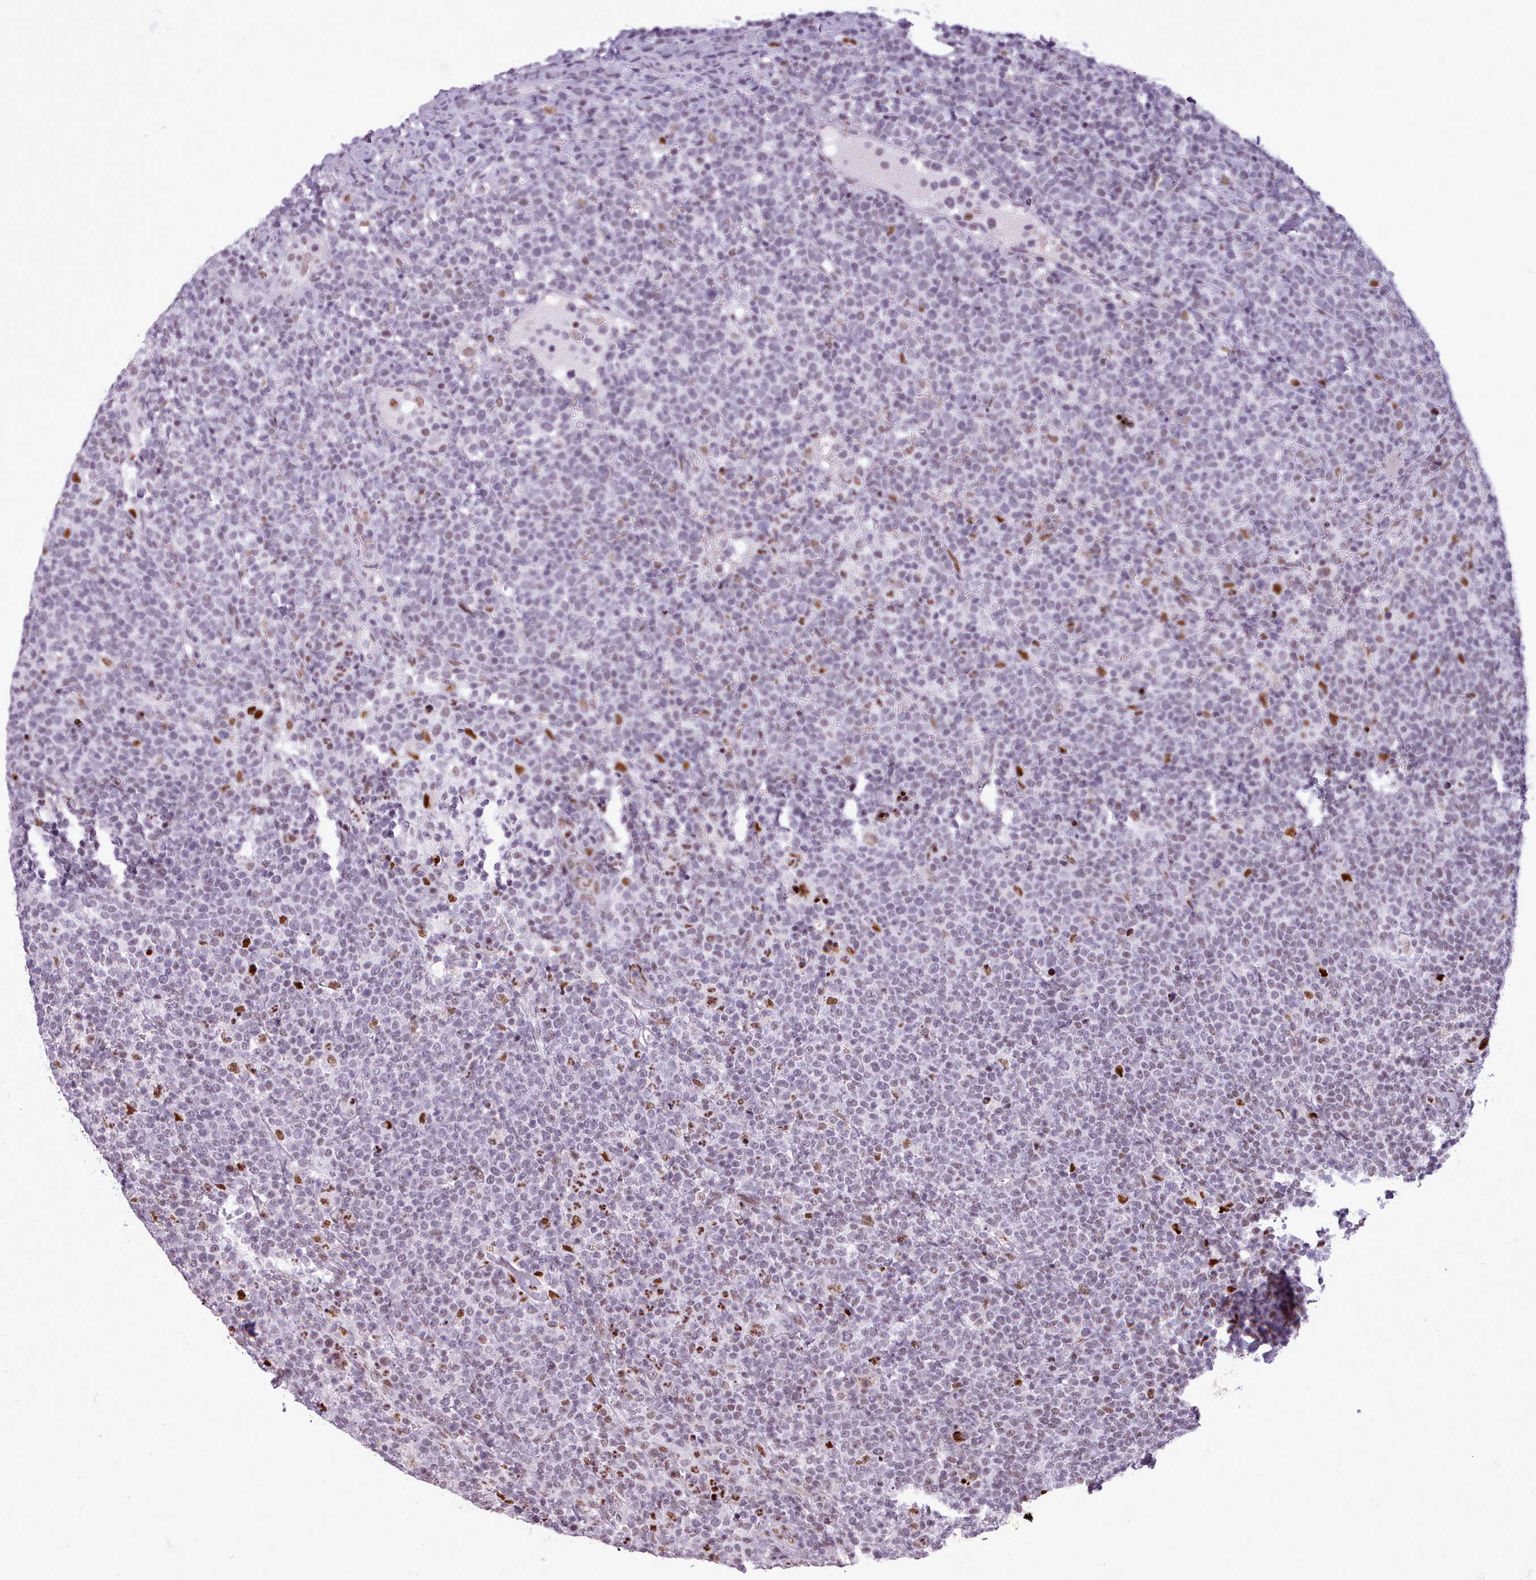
{"staining": {"intensity": "strong", "quantity": "<25%", "location": "nuclear"}, "tissue": "lymphoma", "cell_type": "Tumor cells", "image_type": "cancer", "snomed": [{"axis": "morphology", "description": "Malignant lymphoma, non-Hodgkin's type, High grade"}, {"axis": "topography", "description": "Lymph node"}], "caption": "Human malignant lymphoma, non-Hodgkin's type (high-grade) stained for a protein (brown) demonstrates strong nuclear positive staining in approximately <25% of tumor cells.", "gene": "SRSF4", "patient": {"sex": "male", "age": 61}}